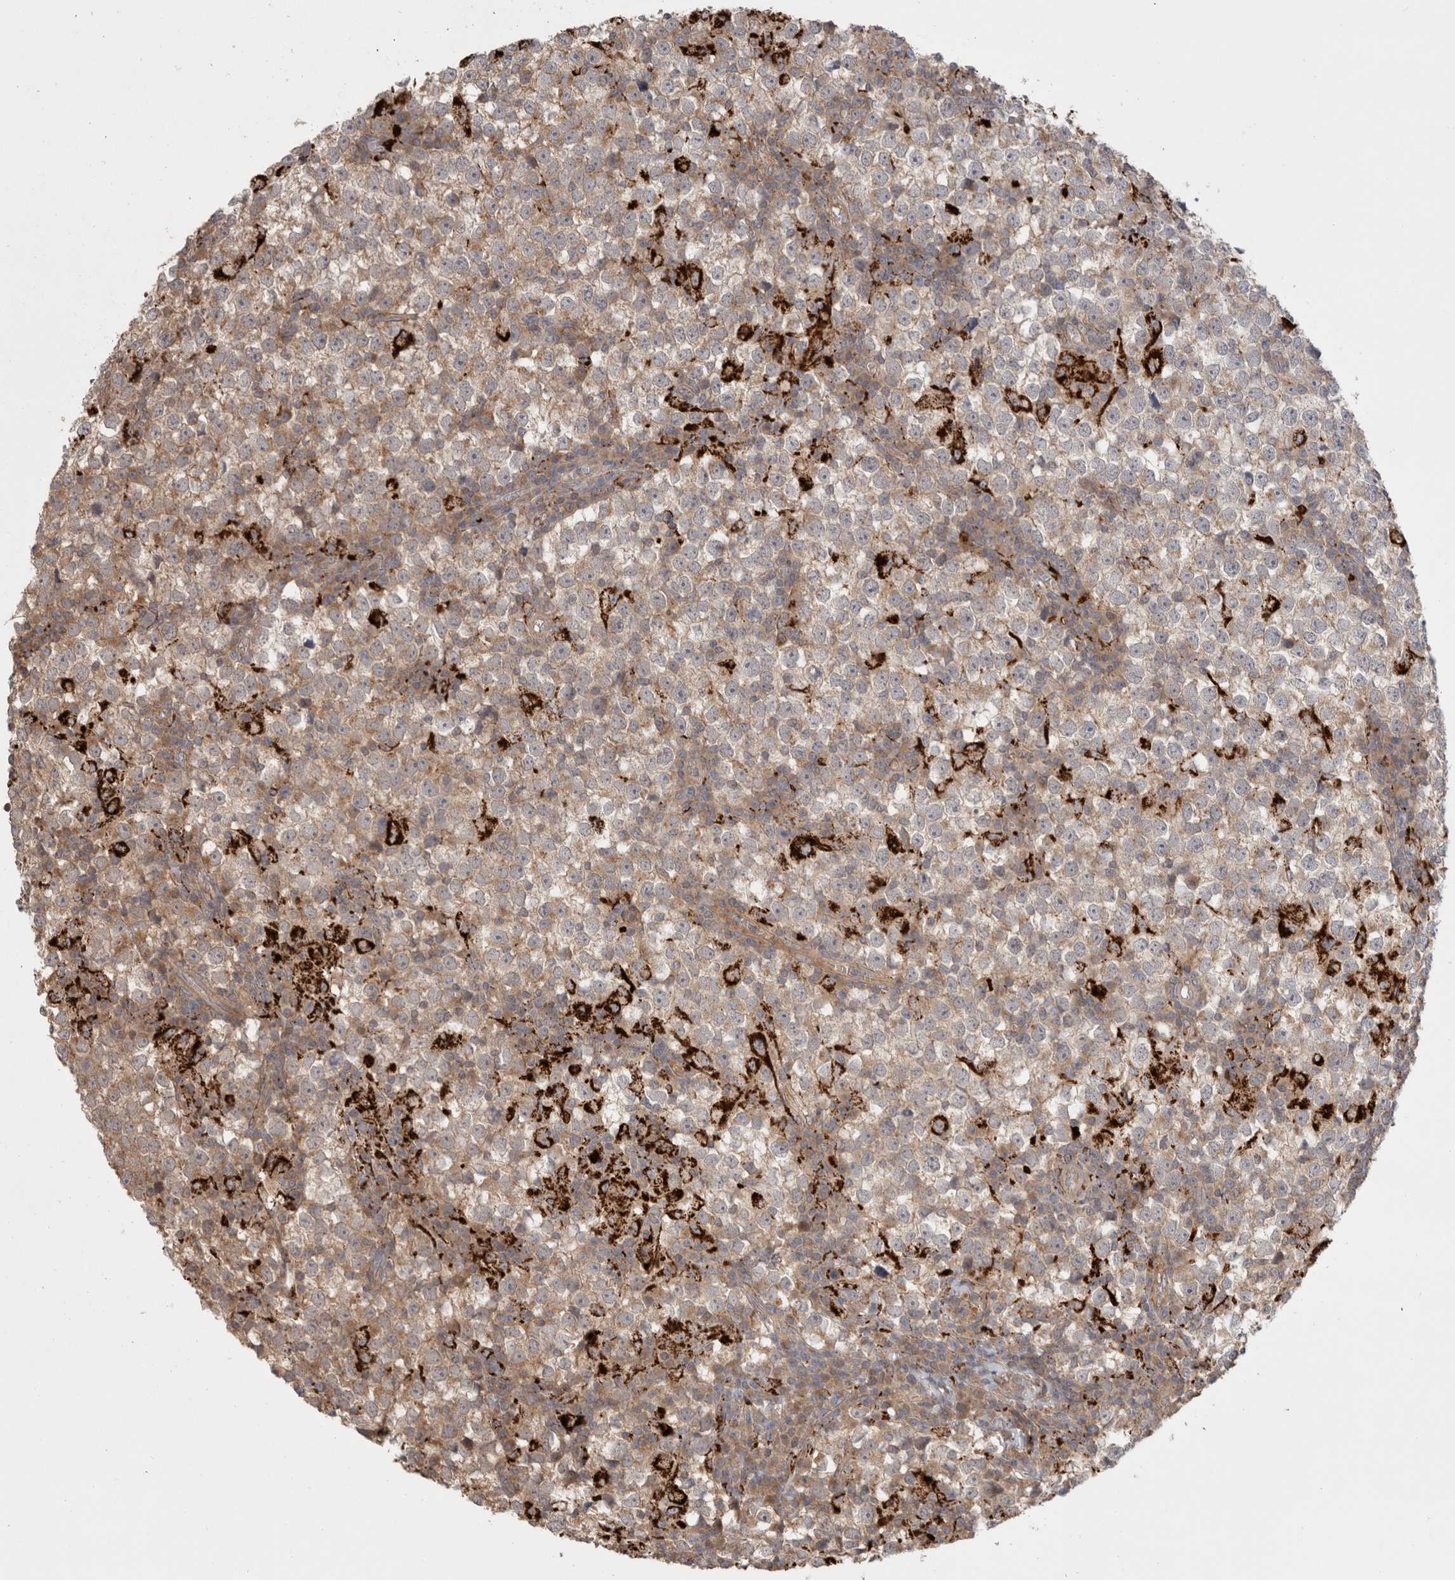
{"staining": {"intensity": "weak", "quantity": "25%-75%", "location": "cytoplasmic/membranous"}, "tissue": "testis cancer", "cell_type": "Tumor cells", "image_type": "cancer", "snomed": [{"axis": "morphology", "description": "Seminoma, NOS"}, {"axis": "topography", "description": "Testis"}], "caption": "Testis seminoma stained for a protein displays weak cytoplasmic/membranous positivity in tumor cells.", "gene": "HROB", "patient": {"sex": "male", "age": 65}}